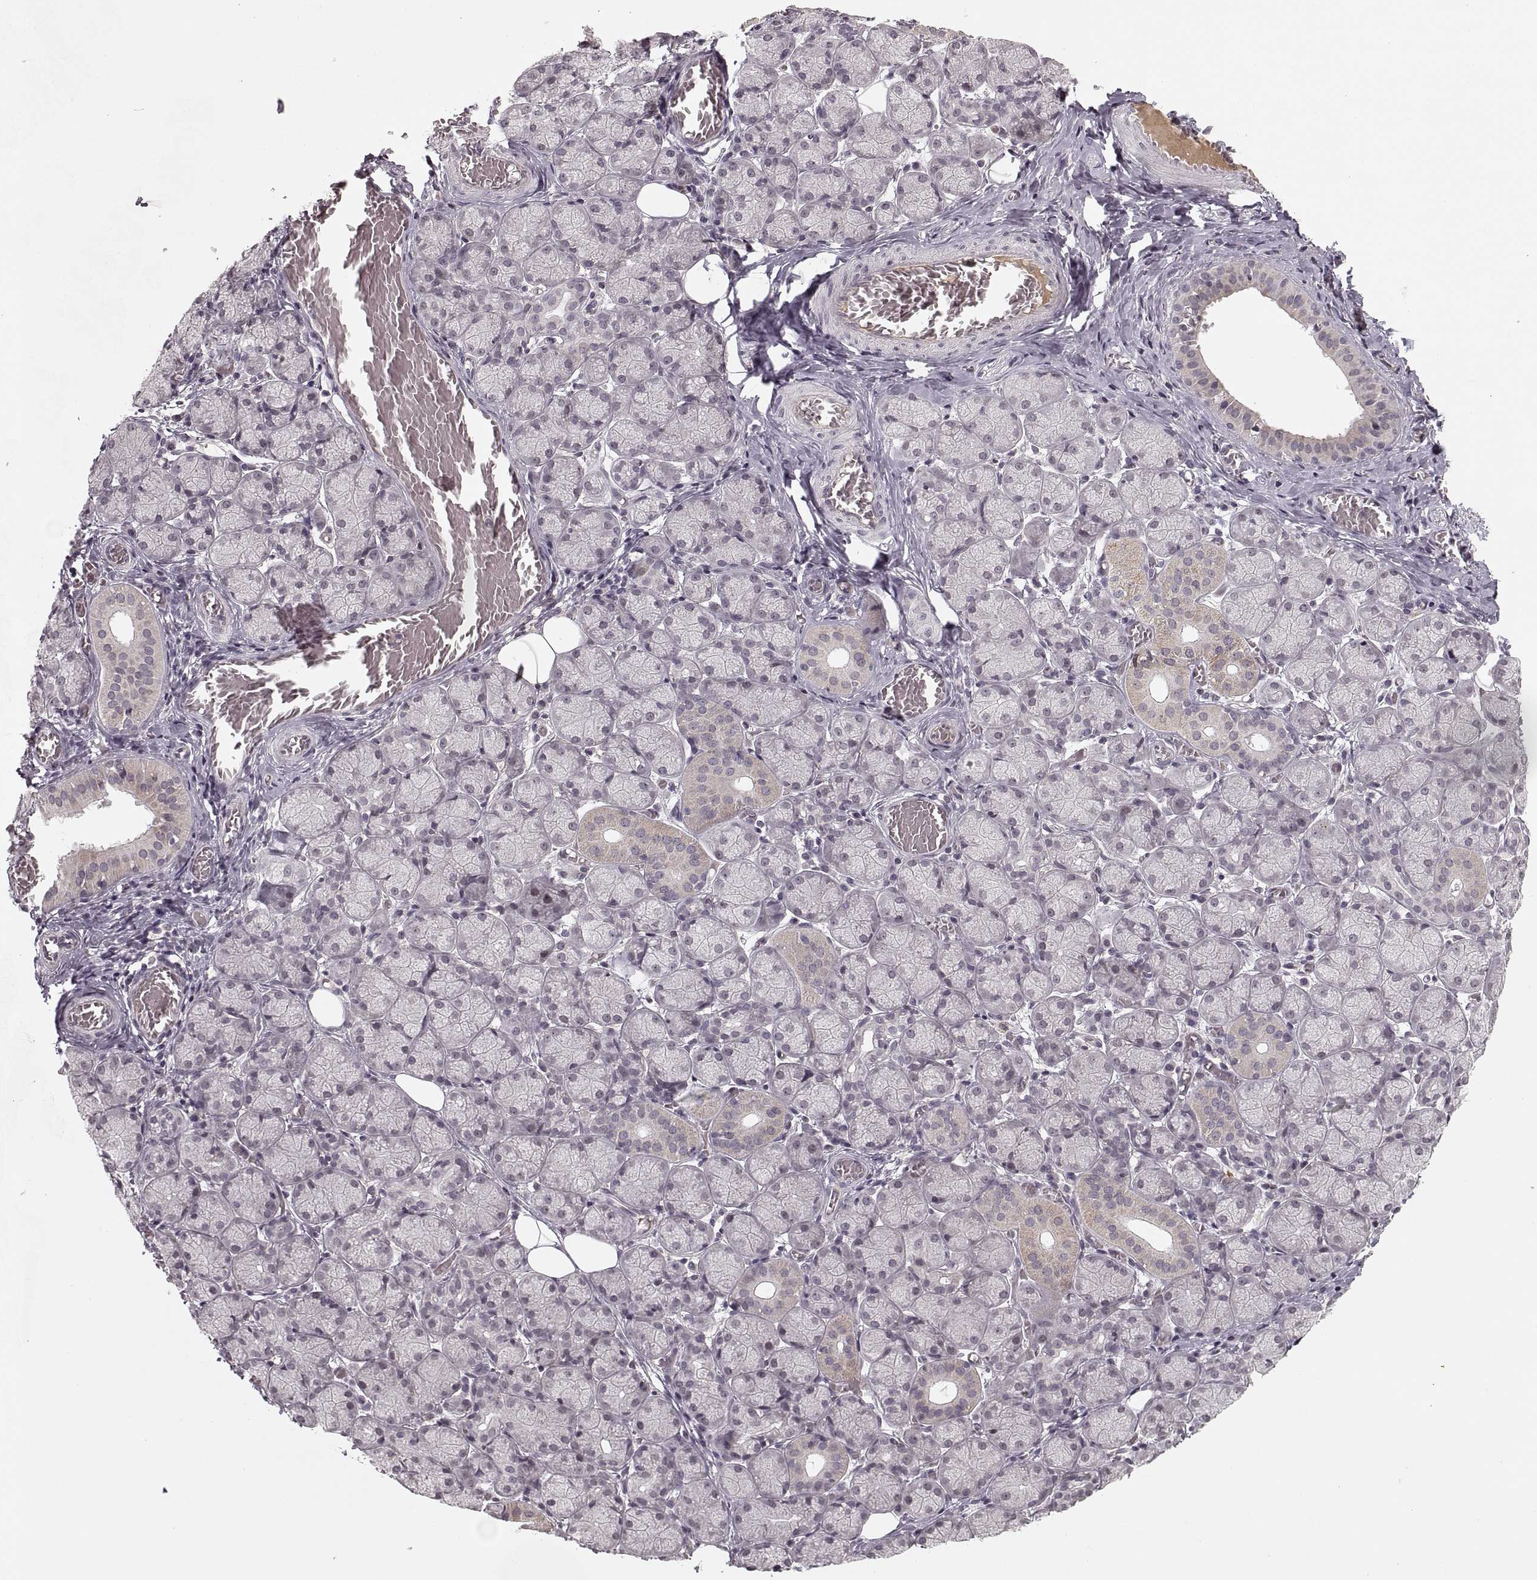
{"staining": {"intensity": "weak", "quantity": "<25%", "location": "cytoplasmic/membranous"}, "tissue": "salivary gland", "cell_type": "Glandular cells", "image_type": "normal", "snomed": [{"axis": "morphology", "description": "Normal tissue, NOS"}, {"axis": "topography", "description": "Salivary gland"}, {"axis": "topography", "description": "Peripheral nerve tissue"}], "caption": "A high-resolution histopathology image shows IHC staining of benign salivary gland, which exhibits no significant positivity in glandular cells.", "gene": "ASIC3", "patient": {"sex": "female", "age": 24}}